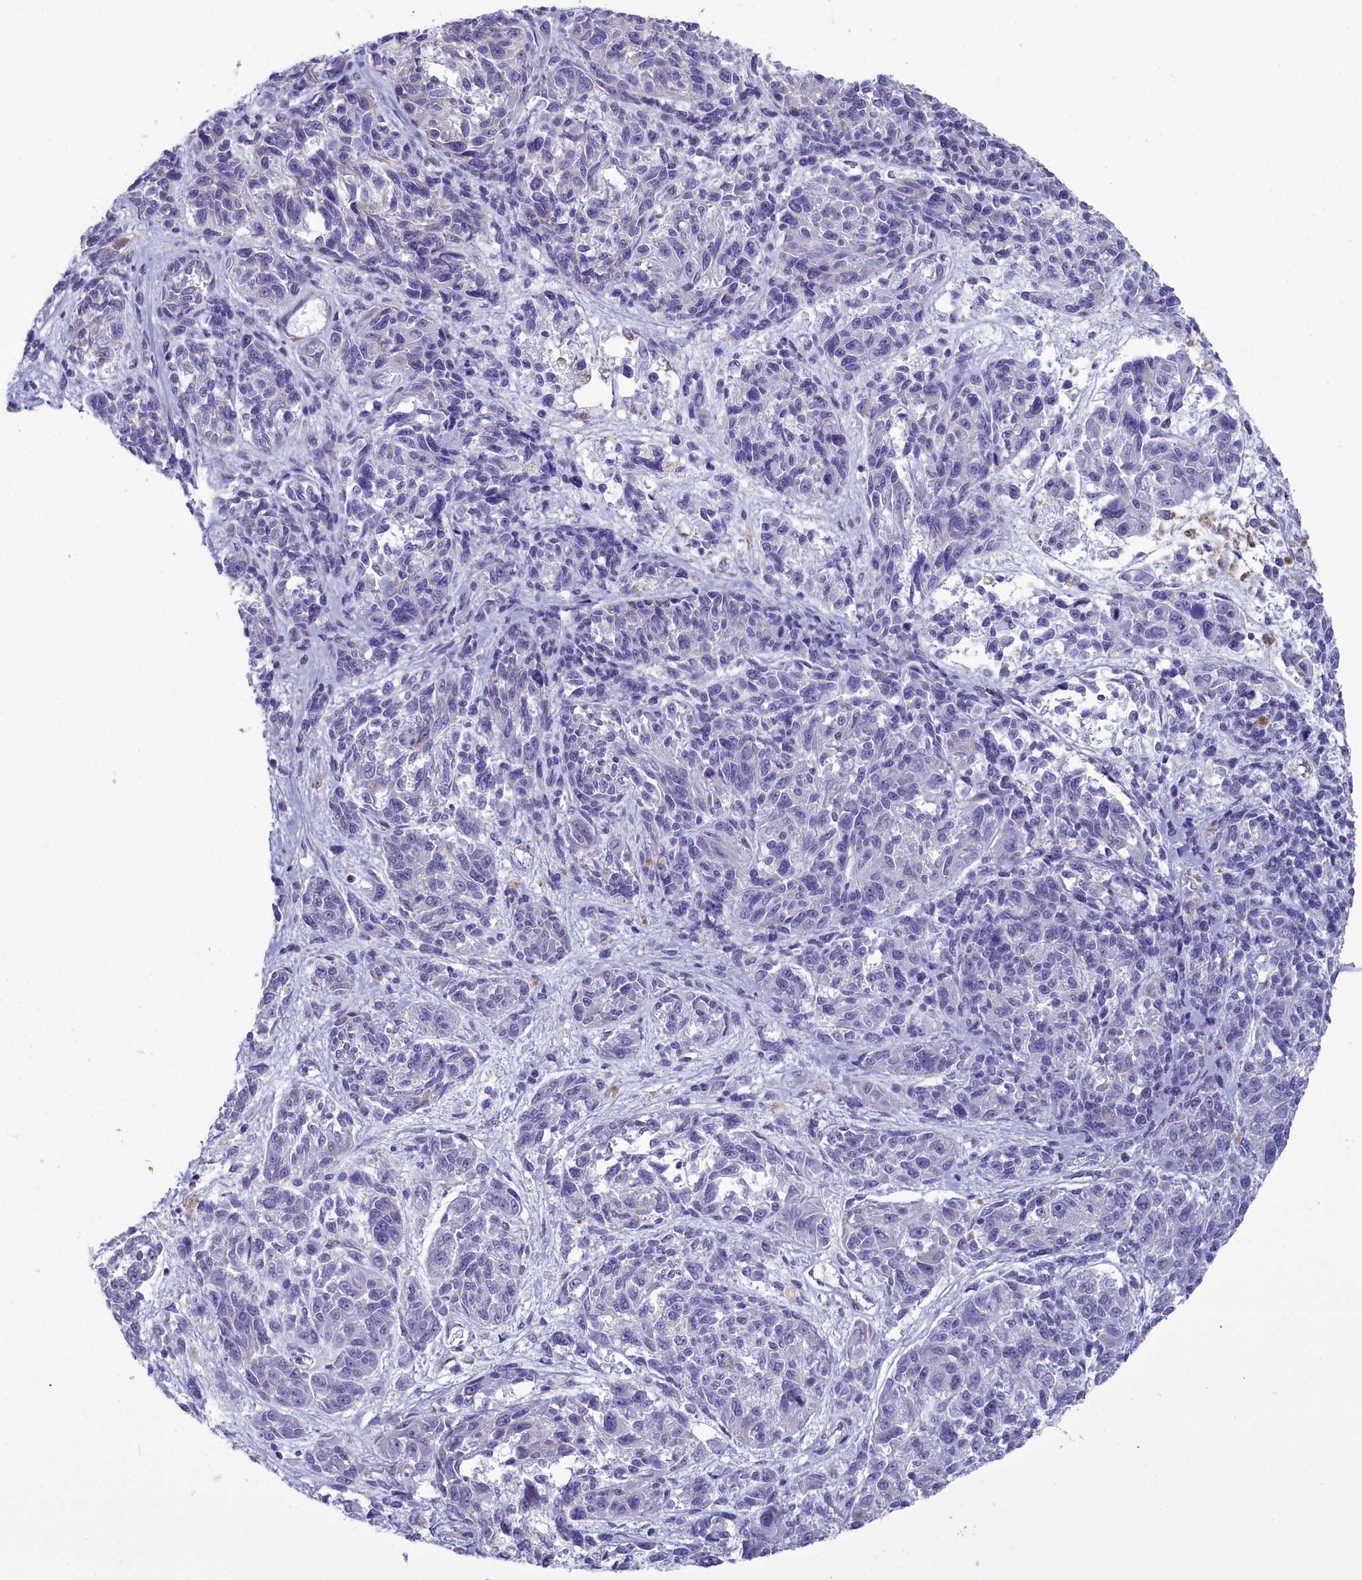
{"staining": {"intensity": "negative", "quantity": "none", "location": "none"}, "tissue": "melanoma", "cell_type": "Tumor cells", "image_type": "cancer", "snomed": [{"axis": "morphology", "description": "Malignant melanoma, NOS"}, {"axis": "topography", "description": "Skin"}], "caption": "Tumor cells are negative for brown protein staining in melanoma.", "gene": "PPP1R14A", "patient": {"sex": "male", "age": 53}}